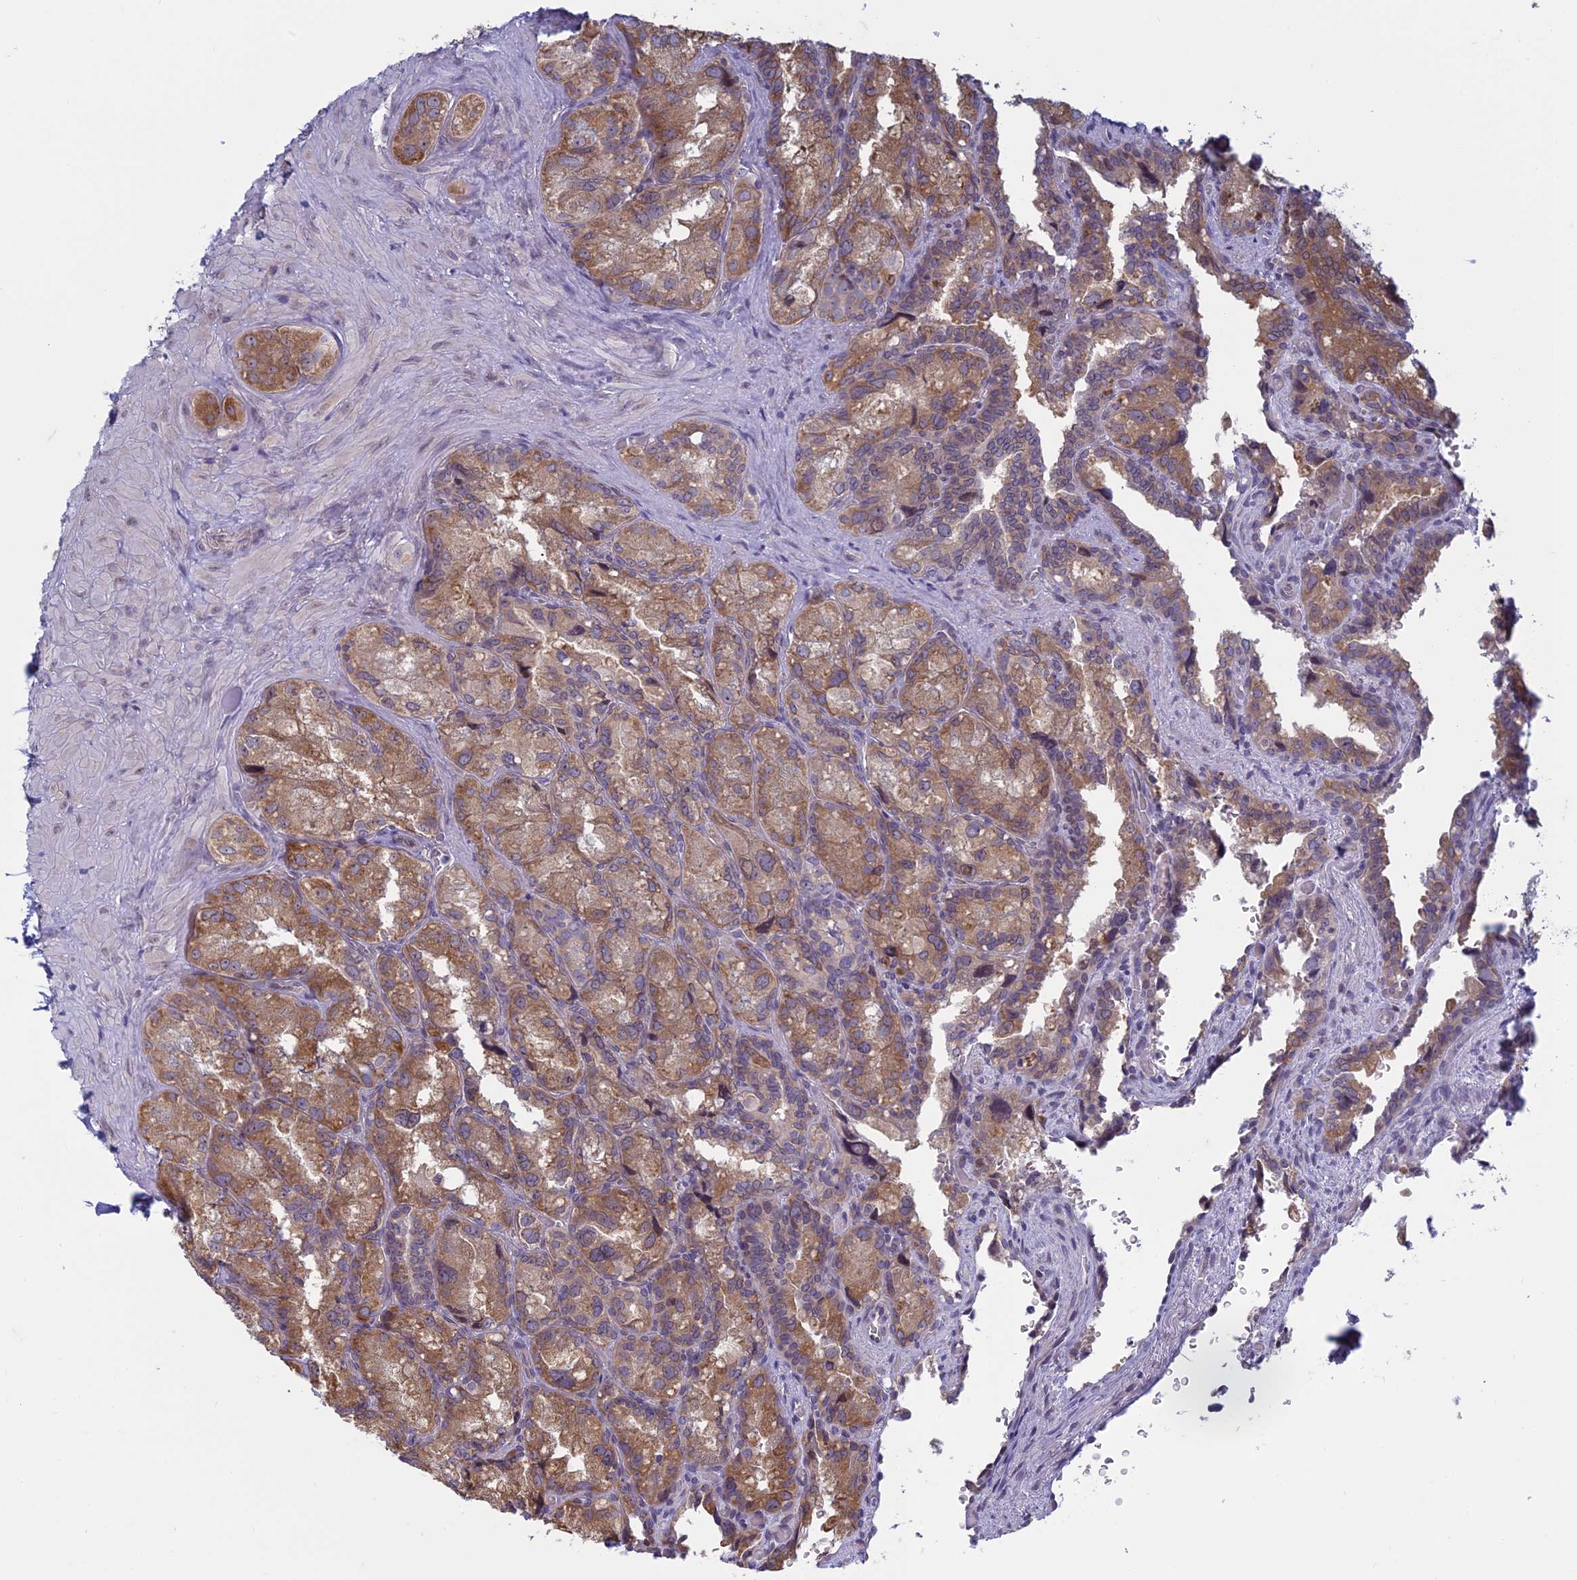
{"staining": {"intensity": "moderate", "quantity": ">75%", "location": "cytoplasmic/membranous"}, "tissue": "seminal vesicle", "cell_type": "Glandular cells", "image_type": "normal", "snomed": [{"axis": "morphology", "description": "Normal tissue, NOS"}, {"axis": "topography", "description": "Seminal veicle"}], "caption": "Benign seminal vesicle was stained to show a protein in brown. There is medium levels of moderate cytoplasmic/membranous positivity in about >75% of glandular cells. The staining was performed using DAB (3,3'-diaminobenzidine), with brown indicating positive protein expression. Nuclei are stained blue with hematoxylin.", "gene": "RPS19BP1", "patient": {"sex": "male", "age": 62}}